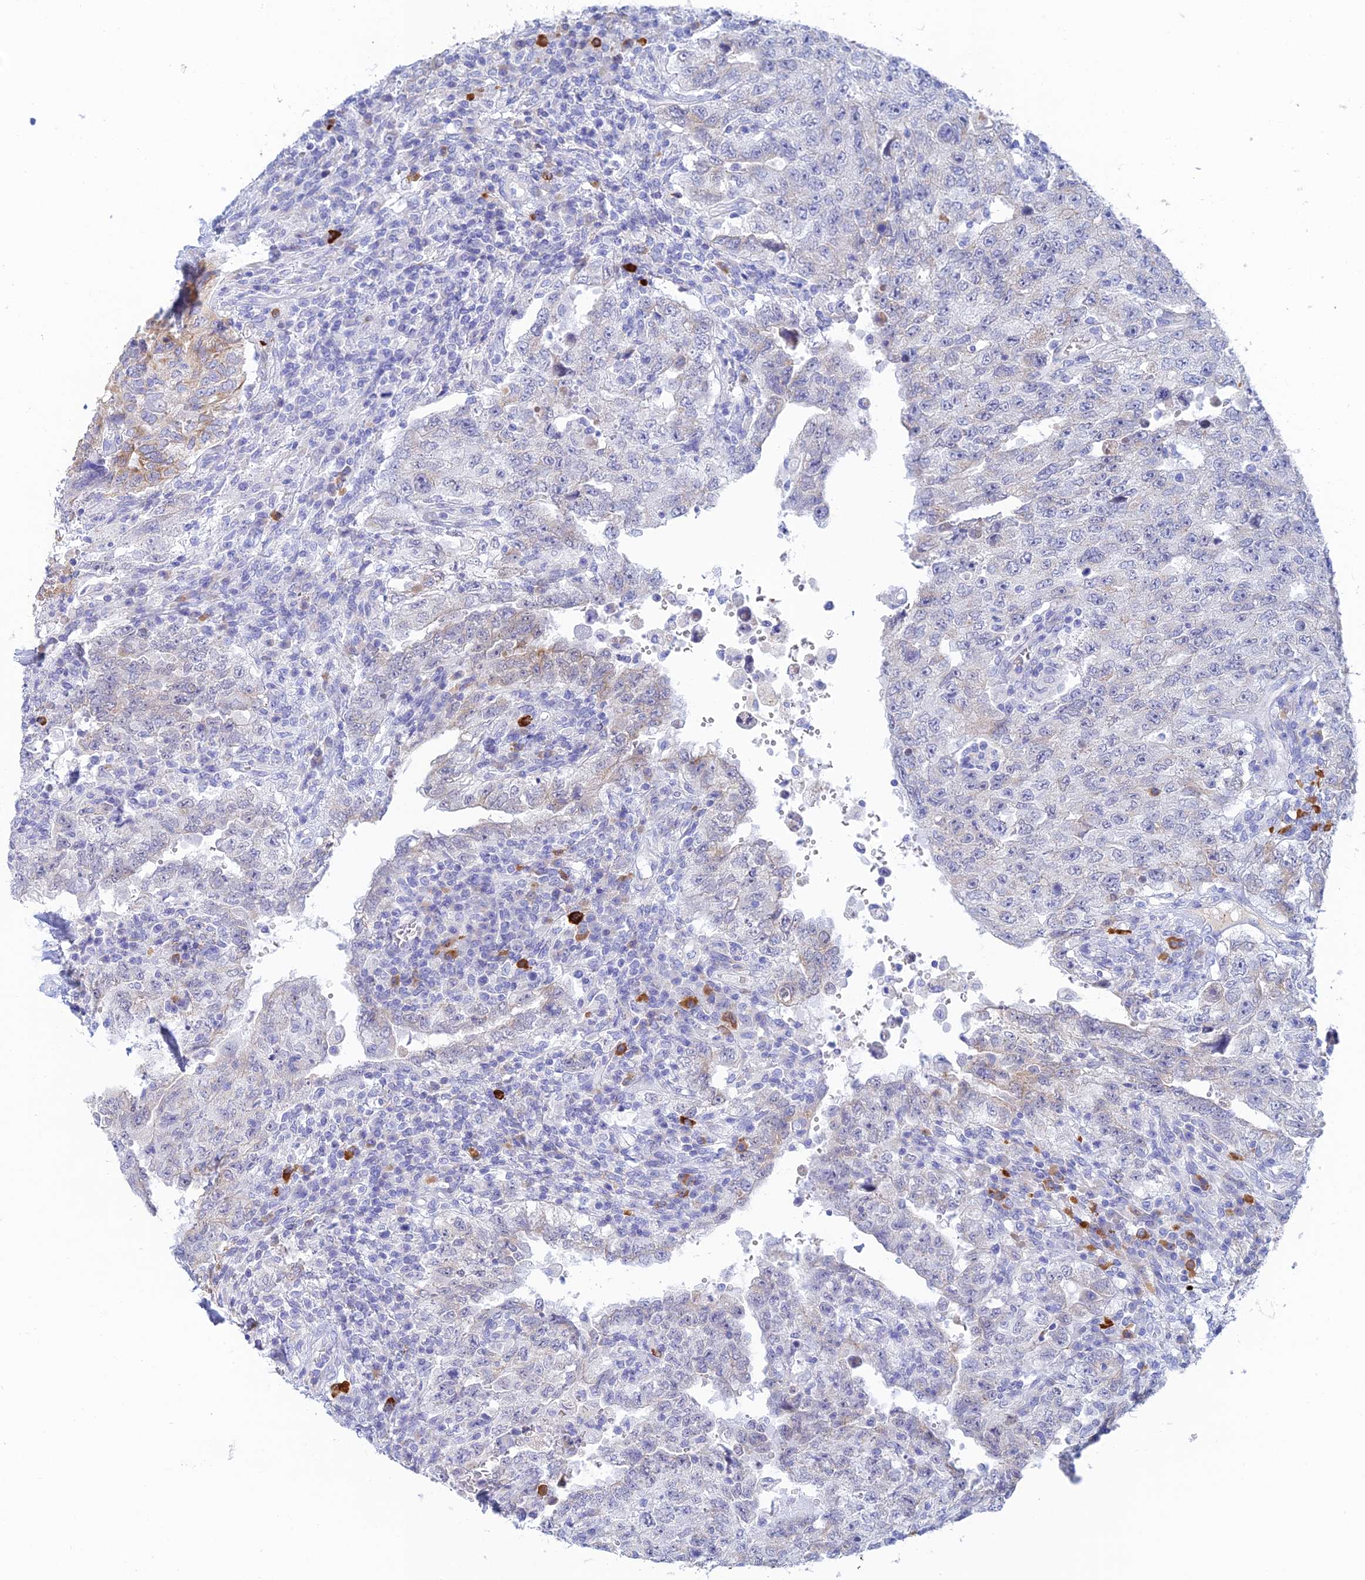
{"staining": {"intensity": "negative", "quantity": "none", "location": "none"}, "tissue": "testis cancer", "cell_type": "Tumor cells", "image_type": "cancer", "snomed": [{"axis": "morphology", "description": "Carcinoma, Embryonal, NOS"}, {"axis": "topography", "description": "Testis"}], "caption": "DAB (3,3'-diaminobenzidine) immunohistochemical staining of human embryonal carcinoma (testis) exhibits no significant staining in tumor cells.", "gene": "CEP152", "patient": {"sex": "male", "age": 26}}